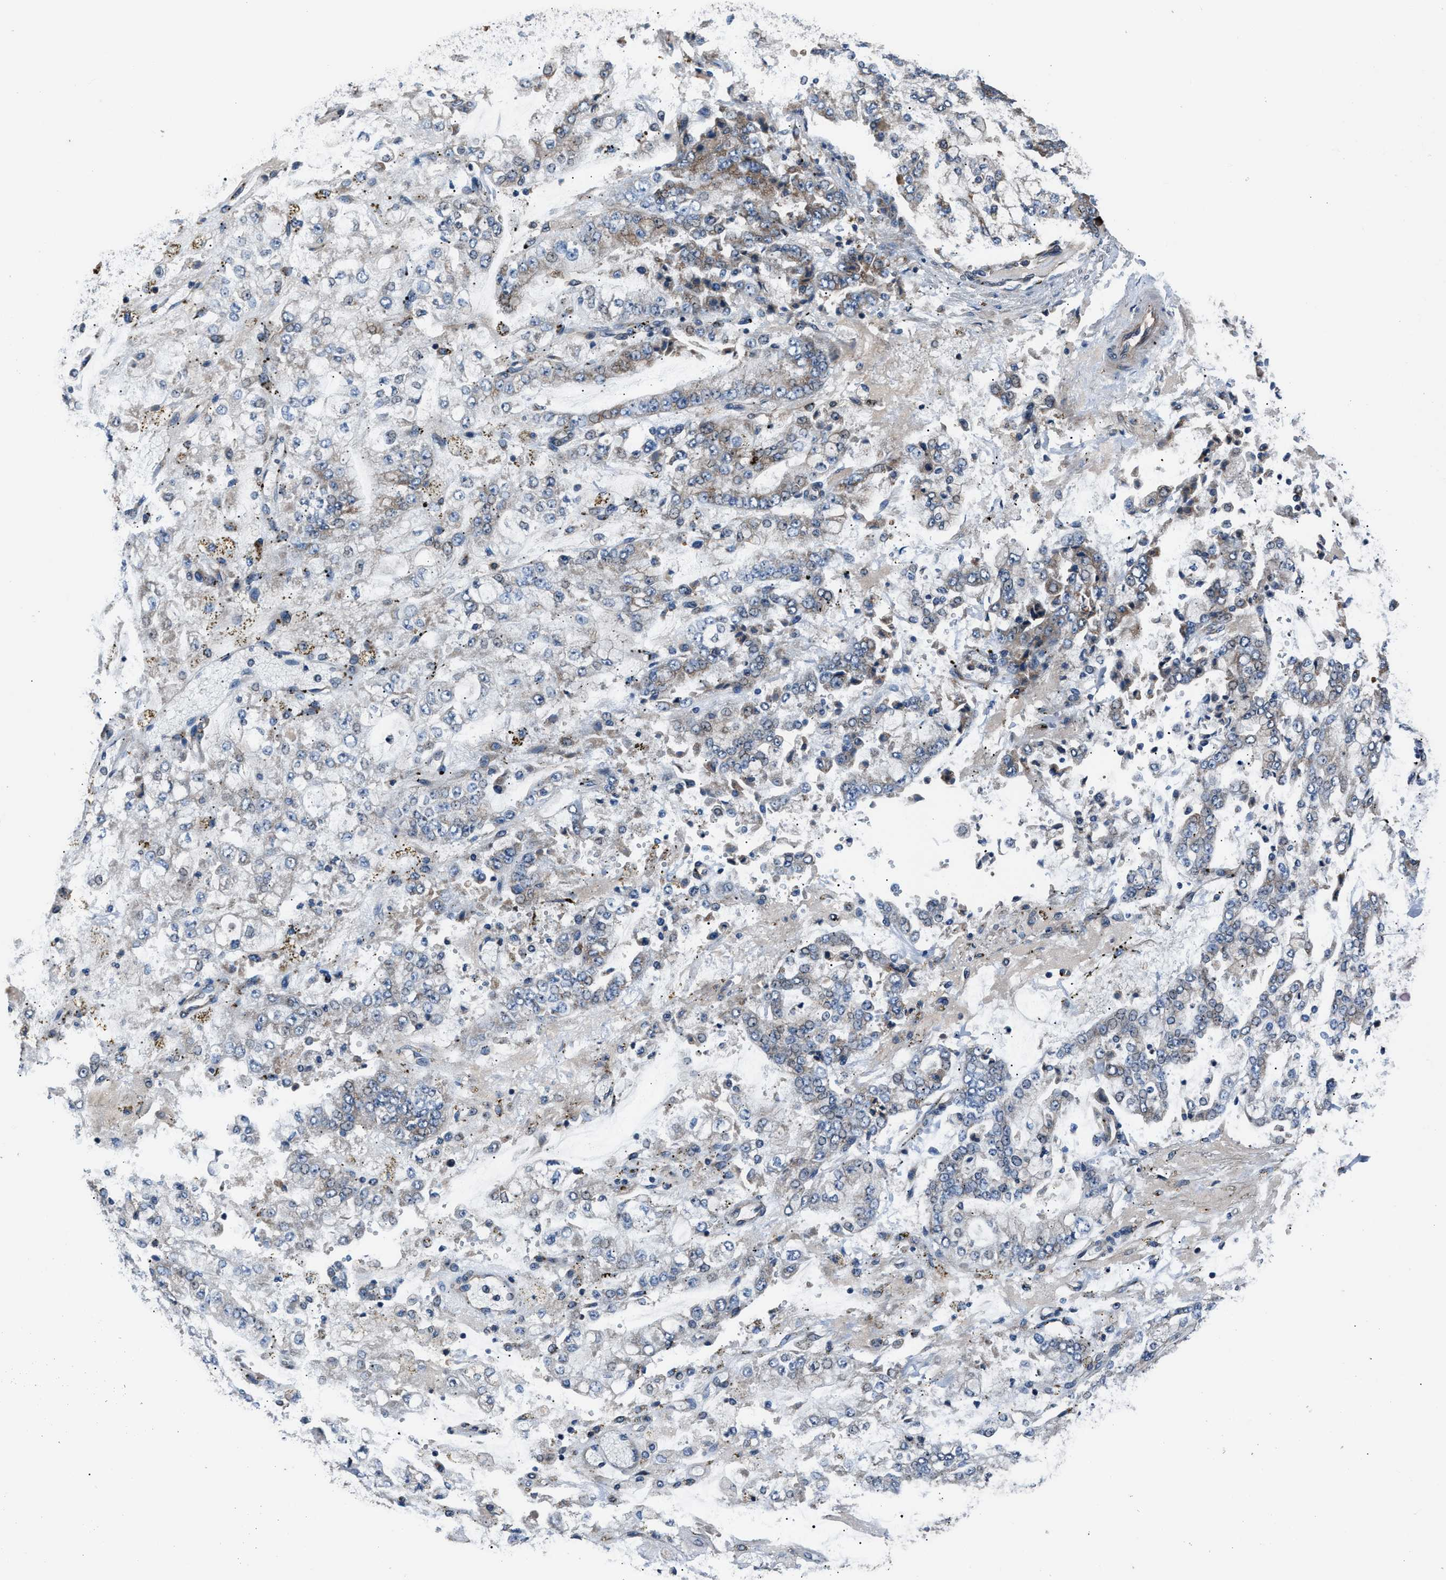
{"staining": {"intensity": "moderate", "quantity": "<25%", "location": "cytoplasmic/membranous"}, "tissue": "stomach cancer", "cell_type": "Tumor cells", "image_type": "cancer", "snomed": [{"axis": "morphology", "description": "Adenocarcinoma, NOS"}, {"axis": "topography", "description": "Stomach"}], "caption": "Moderate cytoplasmic/membranous staining for a protein is seen in approximately <25% of tumor cells of stomach cancer using immunohistochemistry (IHC).", "gene": "IMPDH2", "patient": {"sex": "male", "age": 76}}